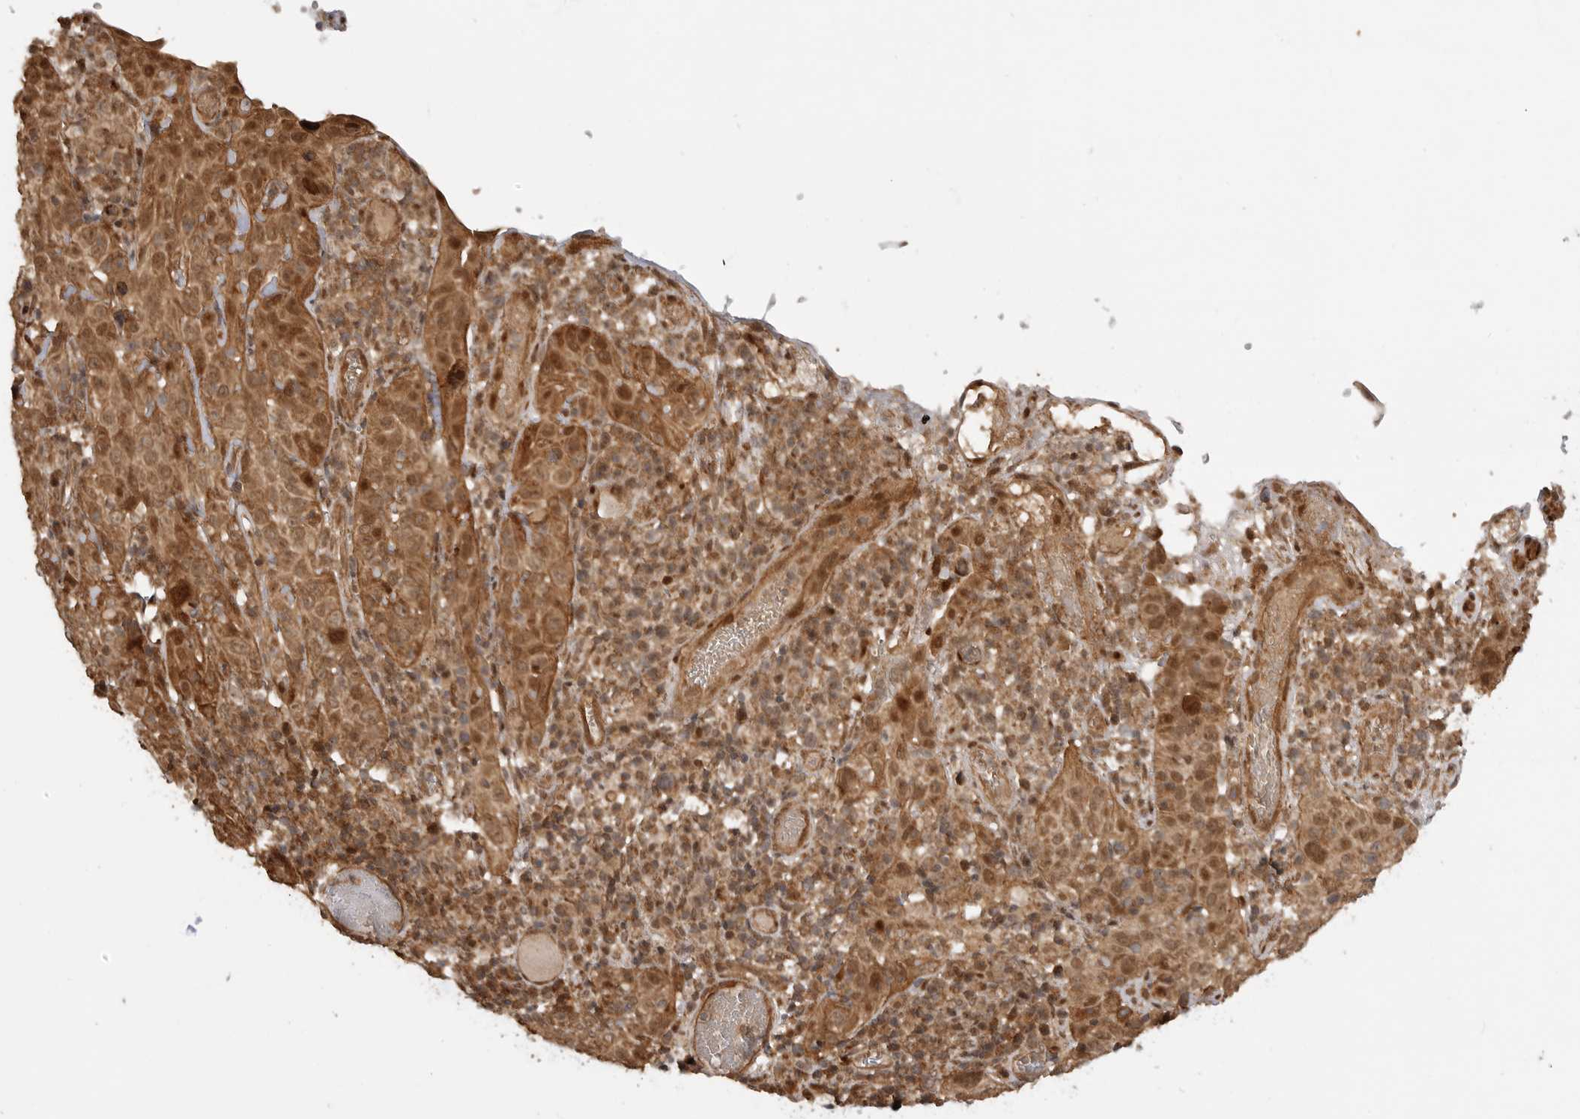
{"staining": {"intensity": "moderate", "quantity": ">75%", "location": "cytoplasmic/membranous,nuclear"}, "tissue": "cervical cancer", "cell_type": "Tumor cells", "image_type": "cancer", "snomed": [{"axis": "morphology", "description": "Squamous cell carcinoma, NOS"}, {"axis": "topography", "description": "Cervix"}], "caption": "Cervical squamous cell carcinoma stained with a brown dye displays moderate cytoplasmic/membranous and nuclear positive staining in about >75% of tumor cells.", "gene": "ADPRS", "patient": {"sex": "female", "age": 46}}